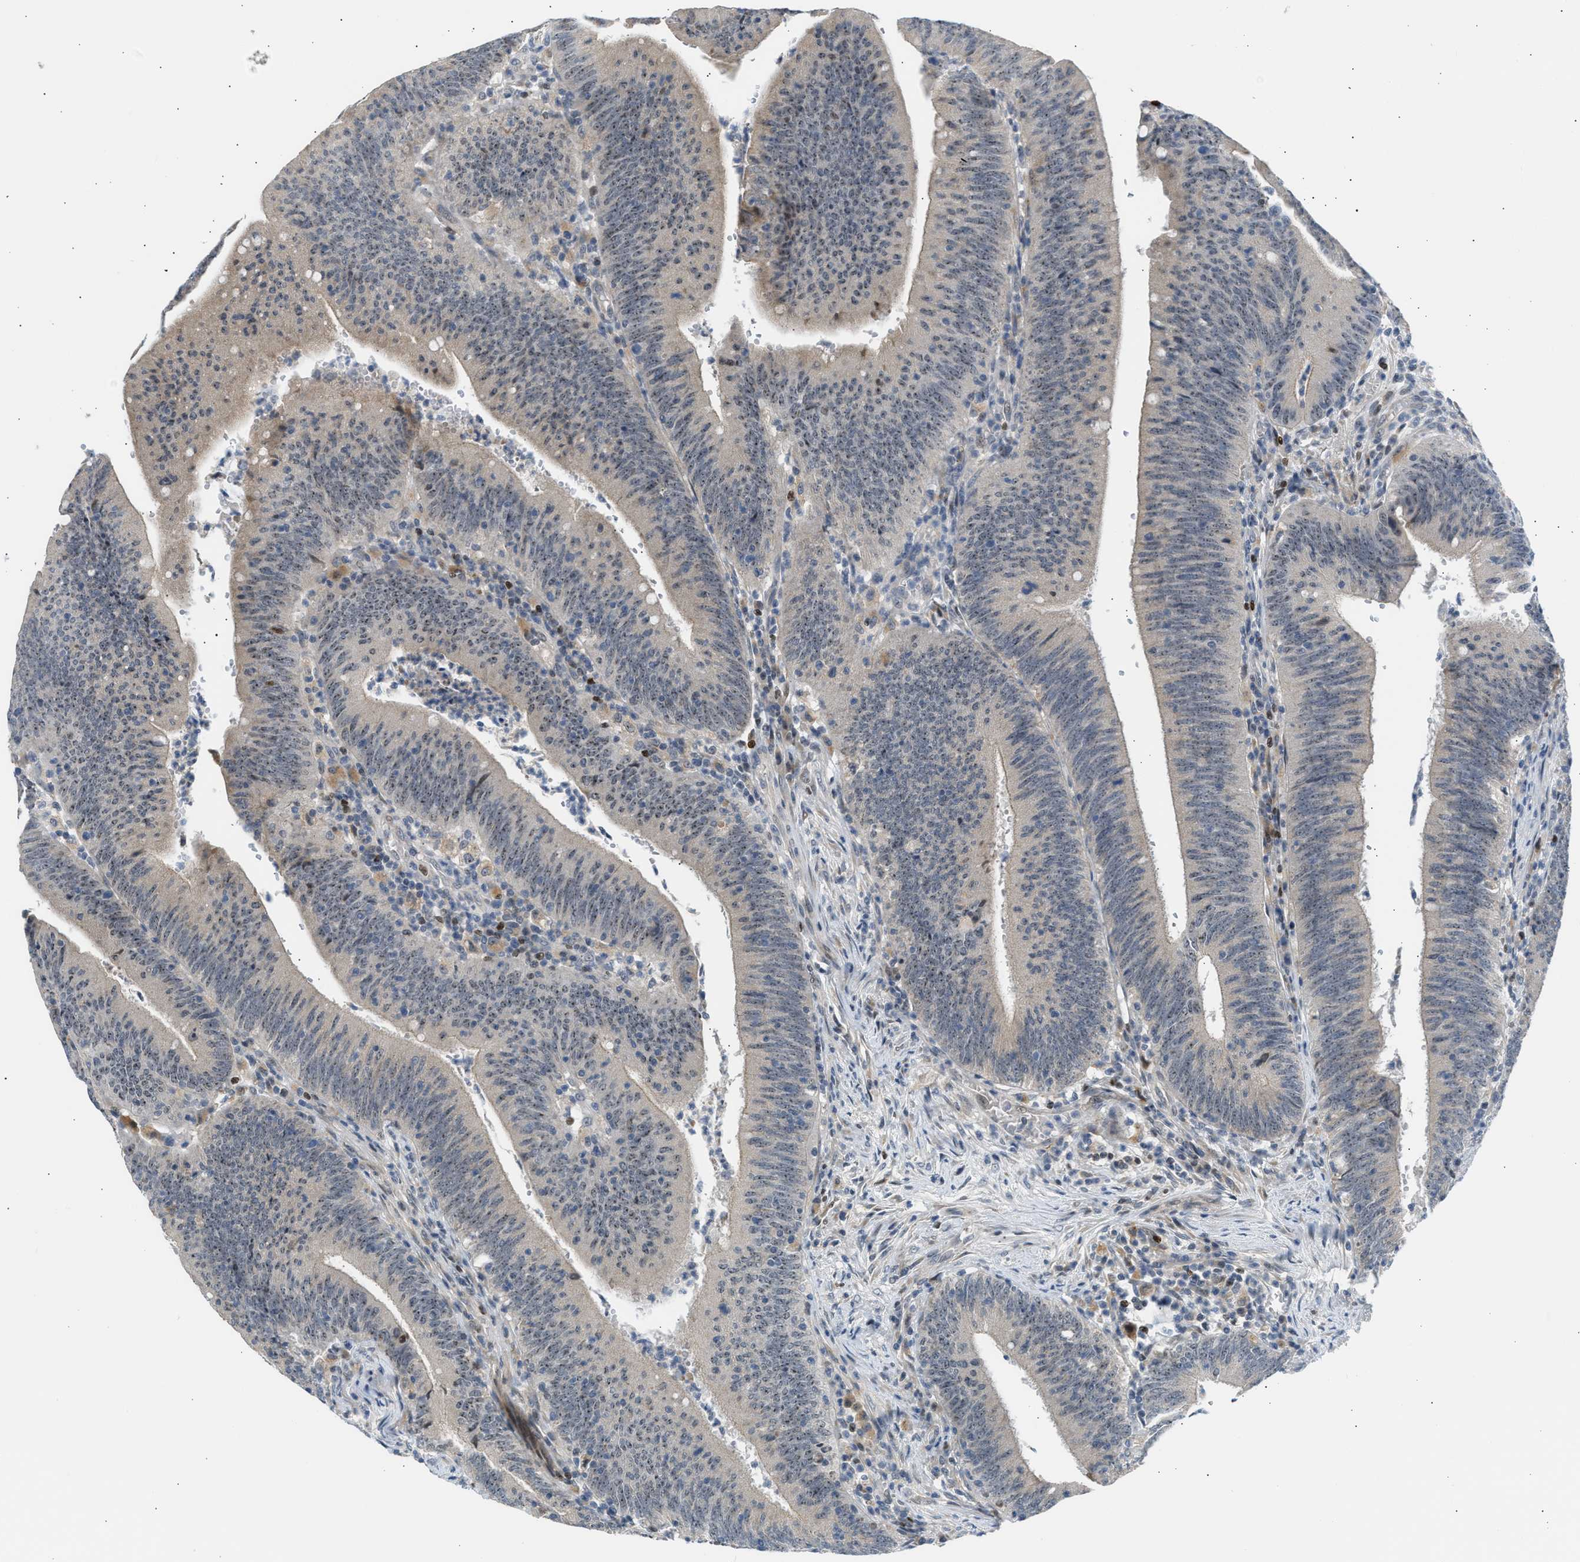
{"staining": {"intensity": "weak", "quantity": "25%-75%", "location": "nuclear"}, "tissue": "colorectal cancer", "cell_type": "Tumor cells", "image_type": "cancer", "snomed": [{"axis": "morphology", "description": "Normal tissue, NOS"}, {"axis": "morphology", "description": "Adenocarcinoma, NOS"}, {"axis": "topography", "description": "Rectum"}], "caption": "A high-resolution image shows immunohistochemistry staining of colorectal cancer (adenocarcinoma), which displays weak nuclear expression in approximately 25%-75% of tumor cells.", "gene": "NPS", "patient": {"sex": "female", "age": 66}}